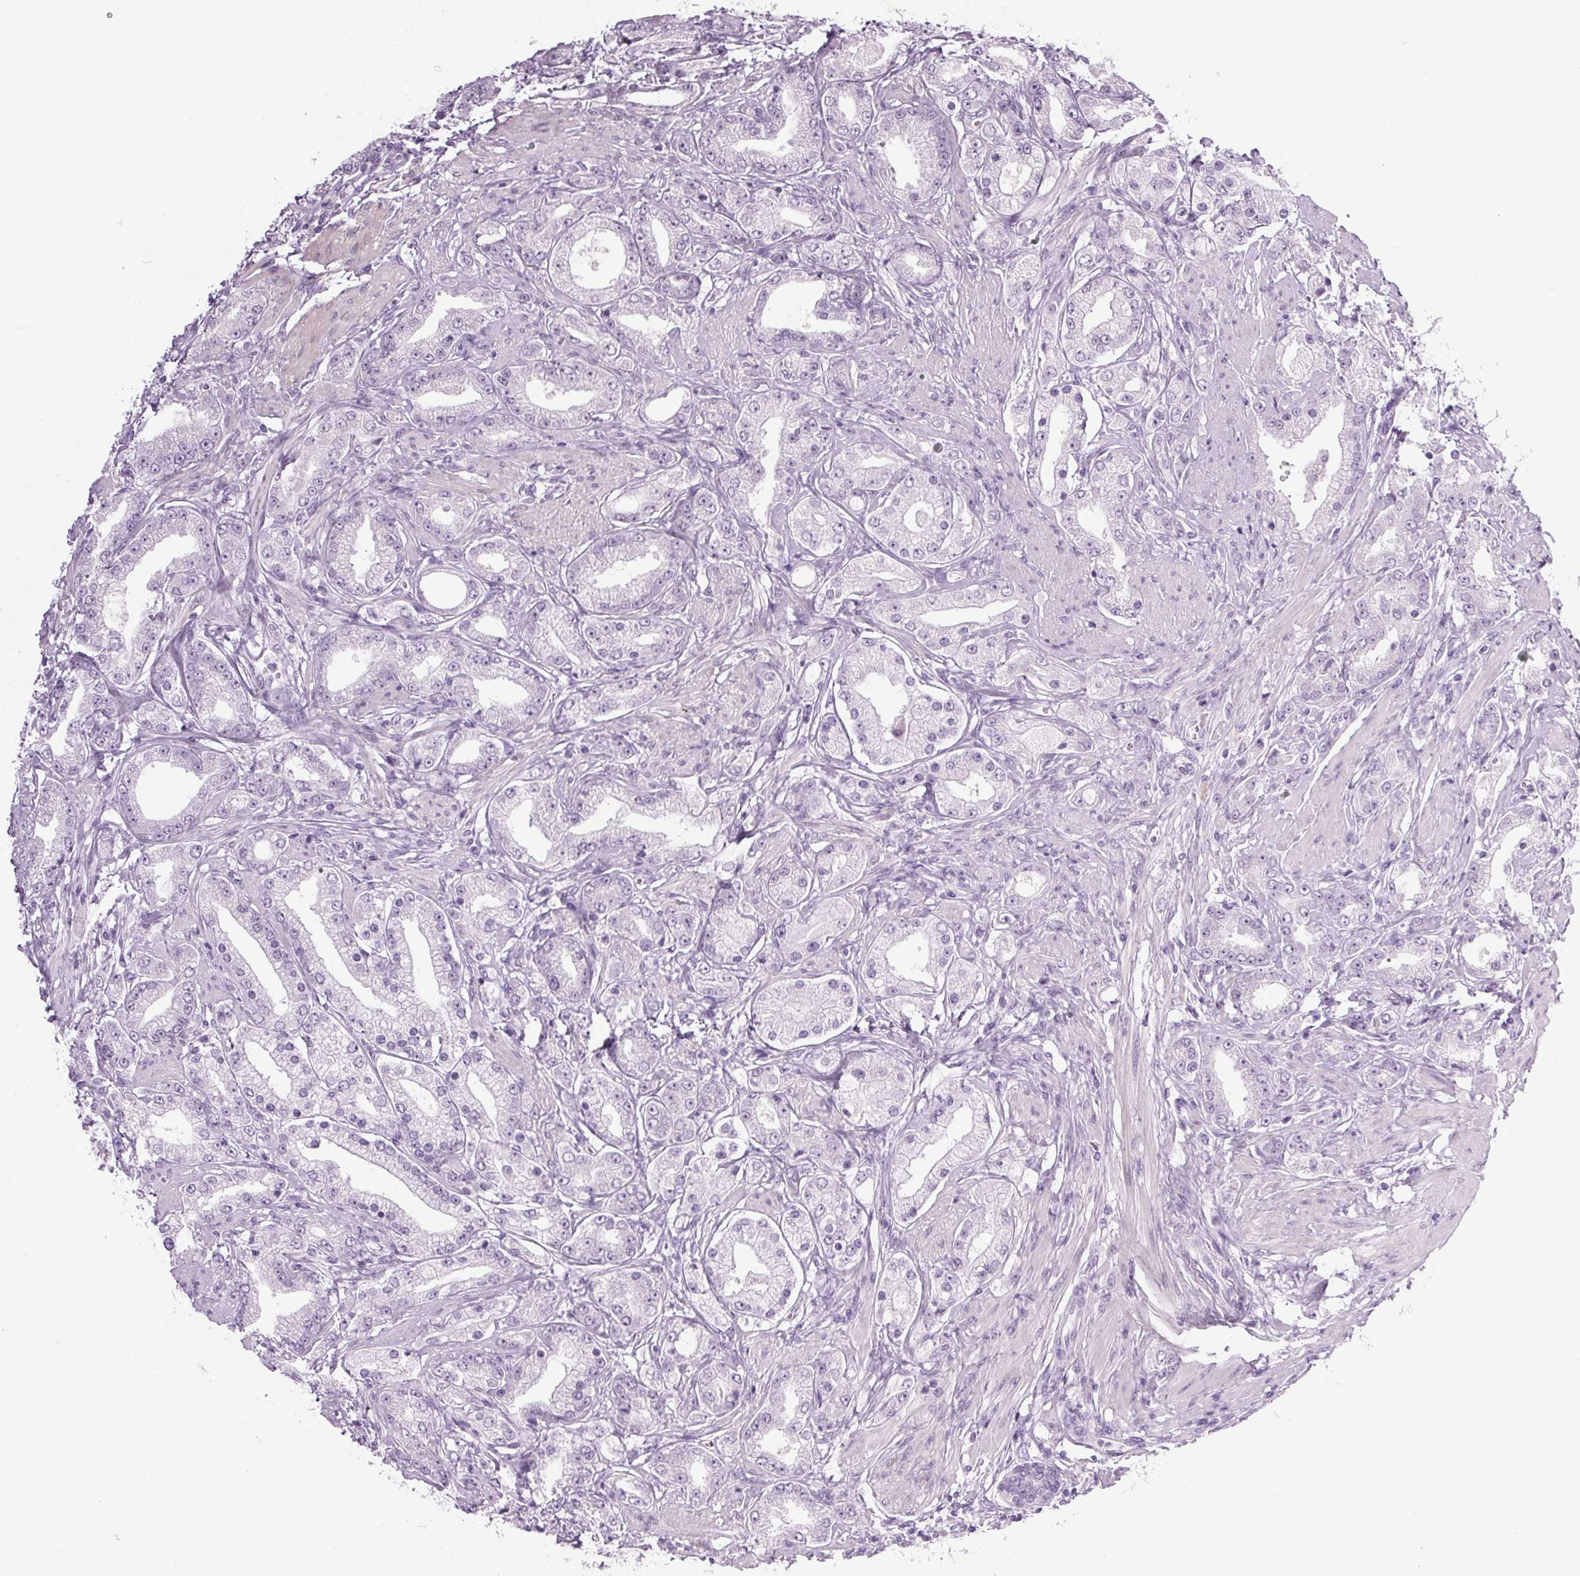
{"staining": {"intensity": "negative", "quantity": "none", "location": "none"}, "tissue": "prostate cancer", "cell_type": "Tumor cells", "image_type": "cancer", "snomed": [{"axis": "morphology", "description": "Adenocarcinoma, High grade"}, {"axis": "topography", "description": "Prostate"}], "caption": "Immunohistochemical staining of prostate high-grade adenocarcinoma displays no significant staining in tumor cells.", "gene": "PPP1R1A", "patient": {"sex": "male", "age": 67}}